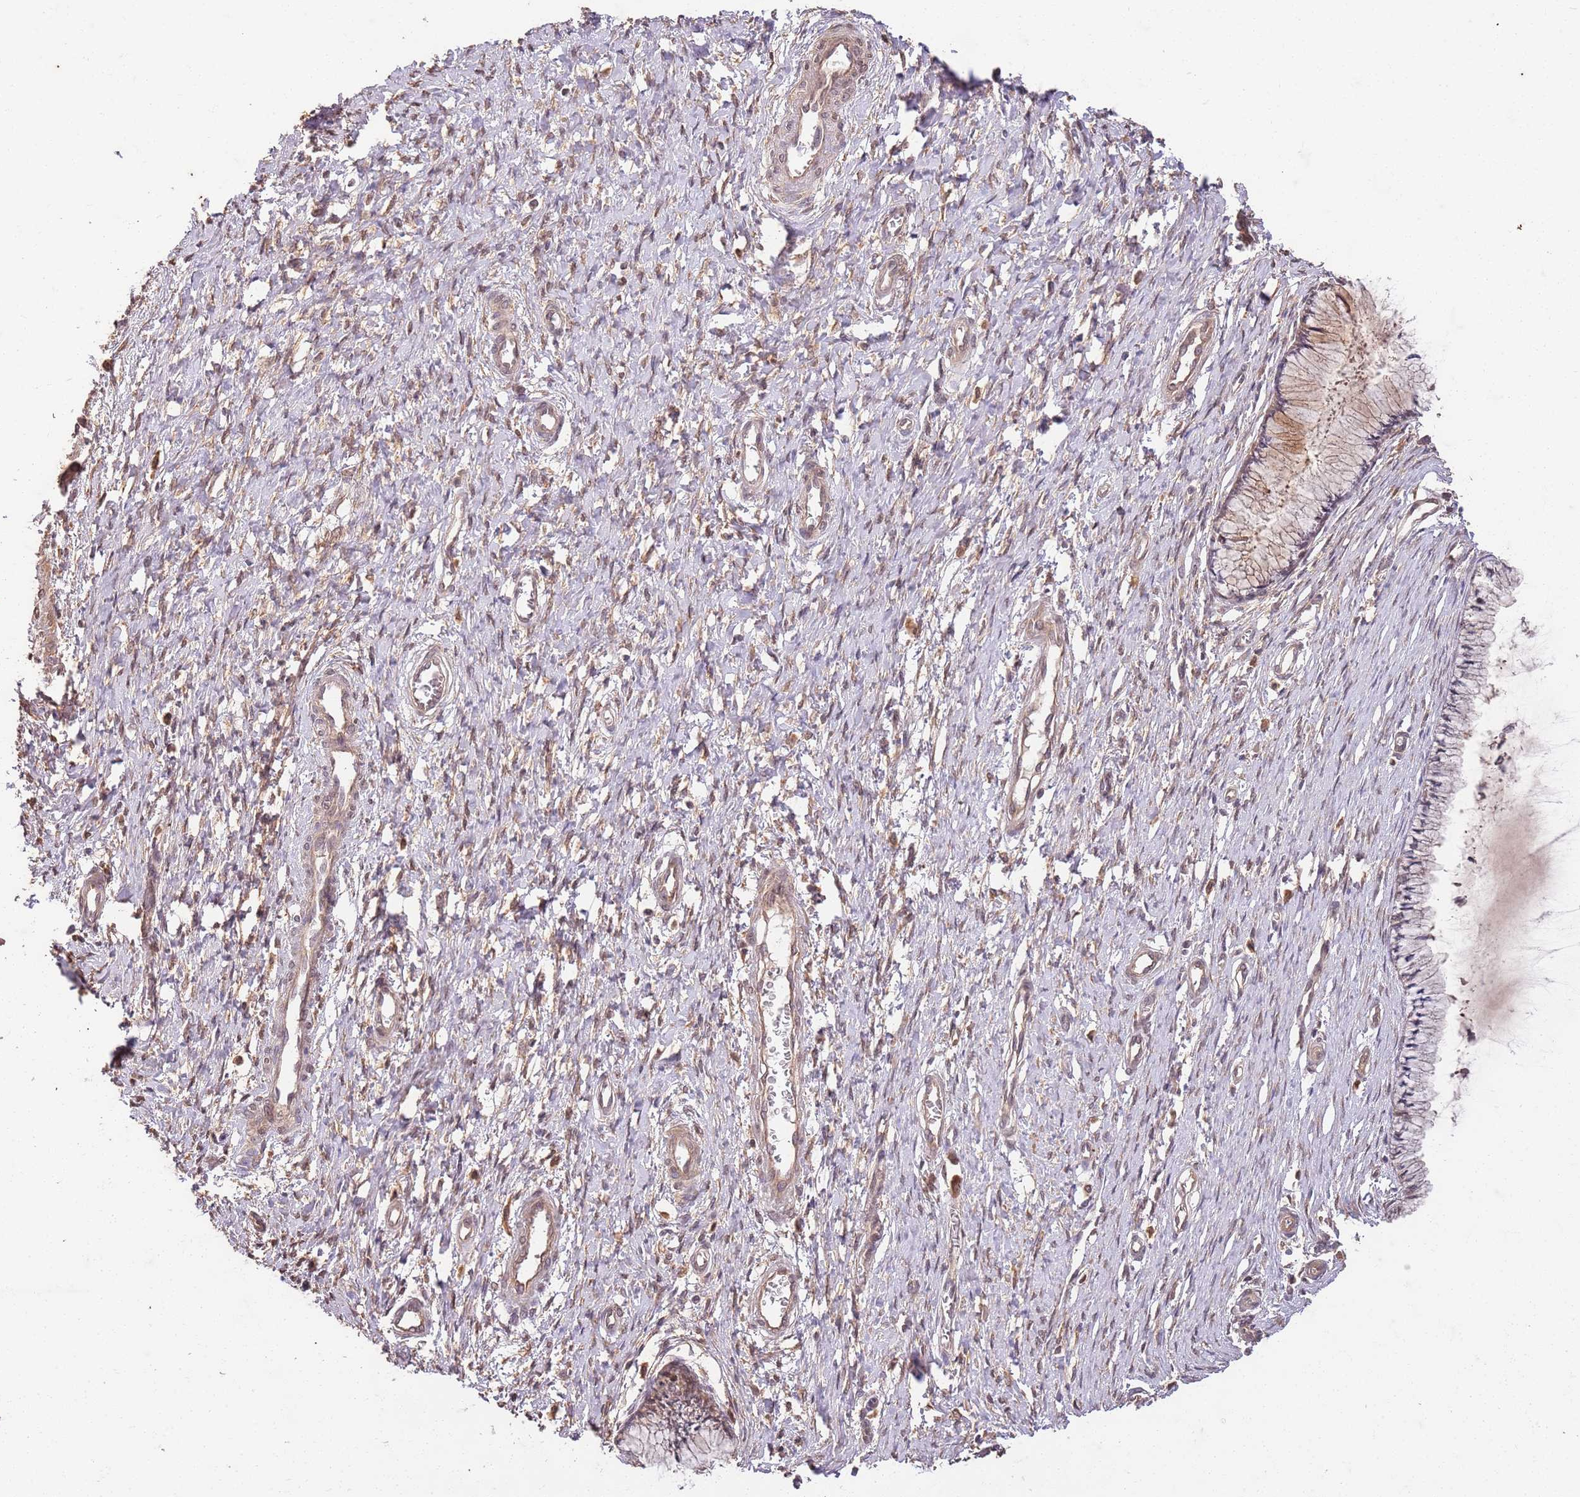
{"staining": {"intensity": "moderate", "quantity": "<25%", "location": "cytoplasmic/membranous,nuclear"}, "tissue": "cervix", "cell_type": "Glandular cells", "image_type": "normal", "snomed": [{"axis": "morphology", "description": "Normal tissue, NOS"}, {"axis": "topography", "description": "Cervix"}], "caption": "About <25% of glandular cells in normal human cervix exhibit moderate cytoplasmic/membranous,nuclear protein positivity as visualized by brown immunohistochemical staining.", "gene": "UBE3A", "patient": {"sex": "female", "age": 55}}